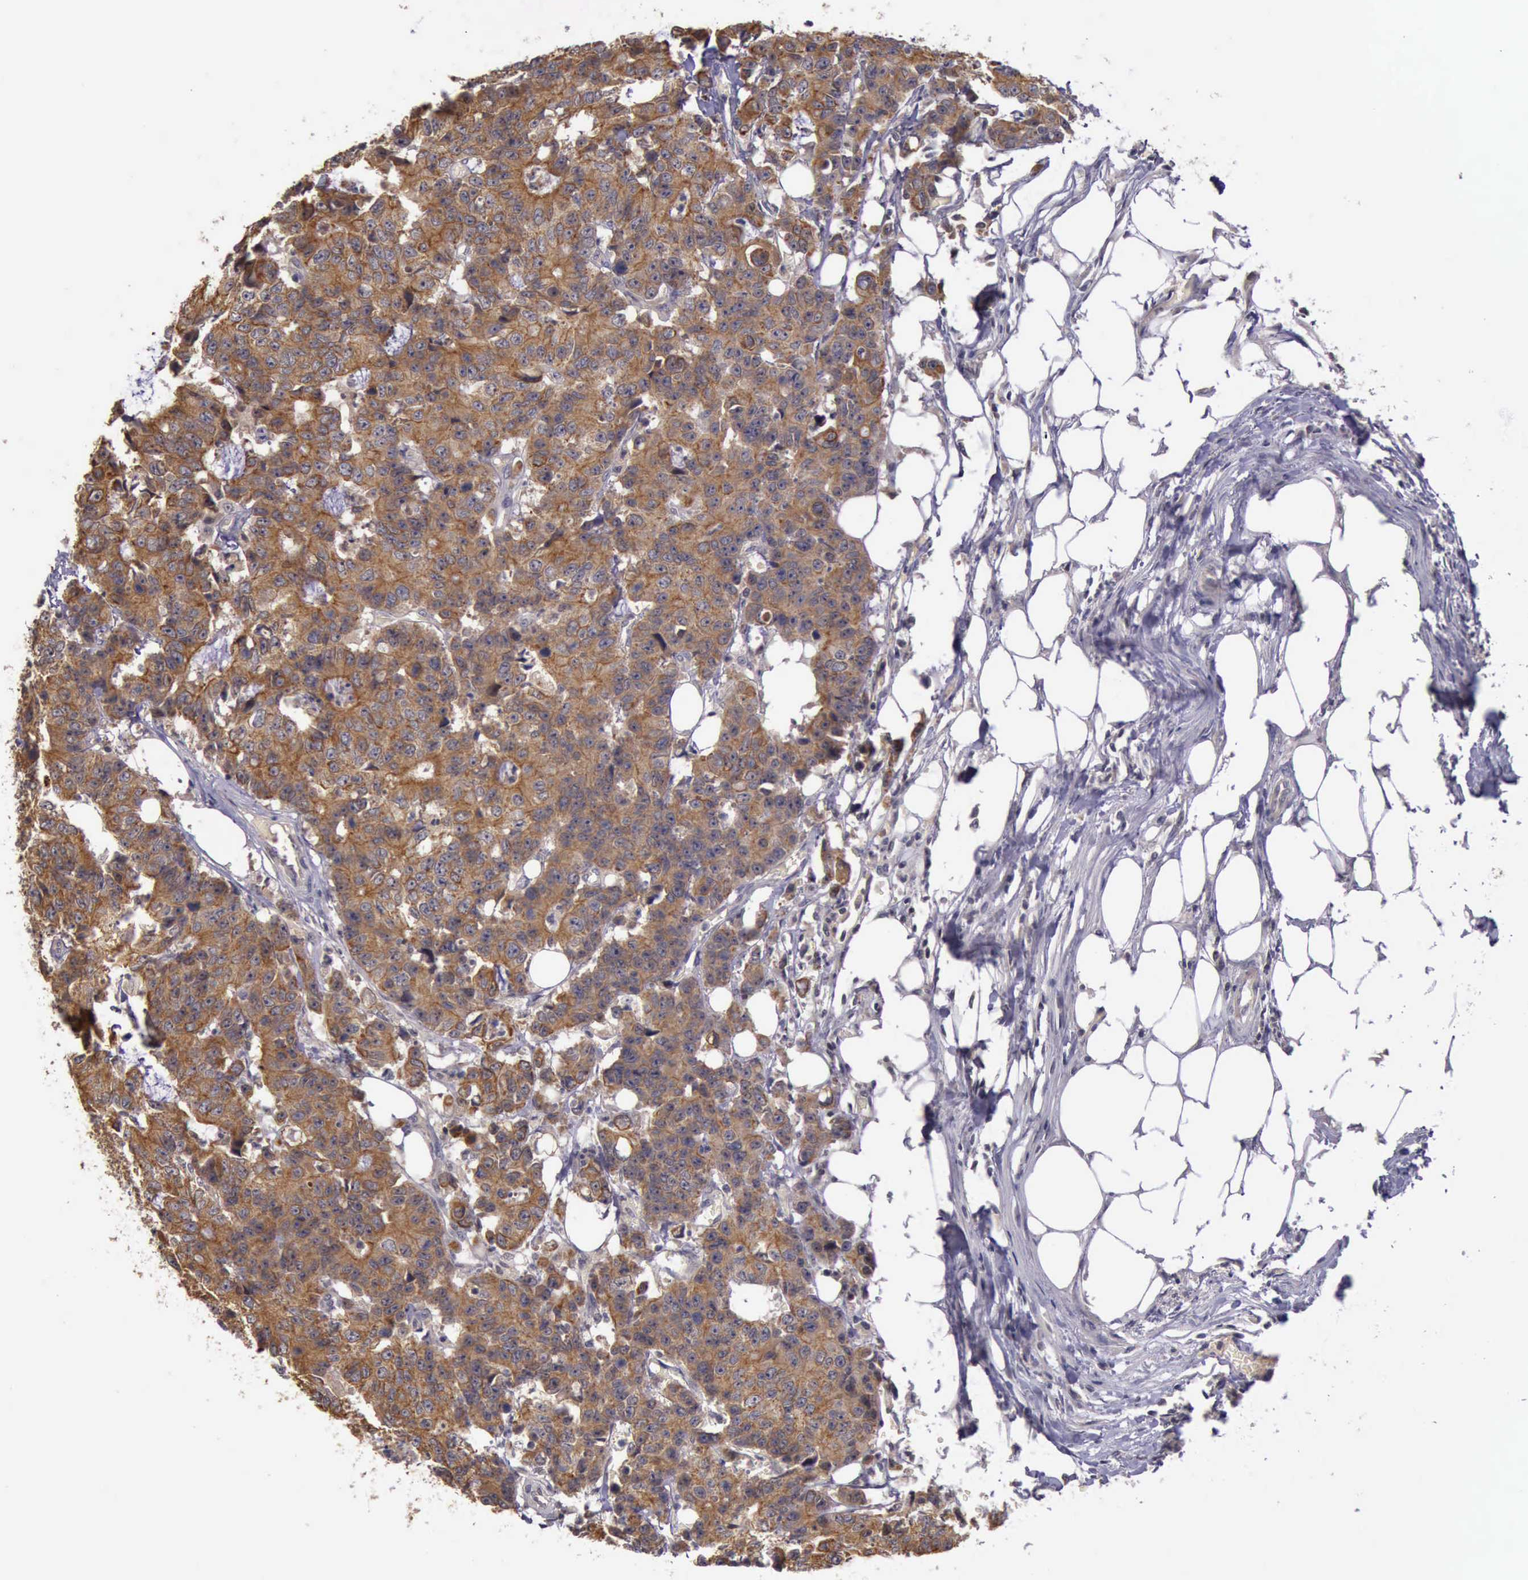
{"staining": {"intensity": "moderate", "quantity": ">75%", "location": "cytoplasmic/membranous"}, "tissue": "colorectal cancer", "cell_type": "Tumor cells", "image_type": "cancer", "snomed": [{"axis": "morphology", "description": "Adenocarcinoma, NOS"}, {"axis": "topography", "description": "Colon"}], "caption": "A micrograph of adenocarcinoma (colorectal) stained for a protein exhibits moderate cytoplasmic/membranous brown staining in tumor cells.", "gene": "RAB39B", "patient": {"sex": "female", "age": 86}}